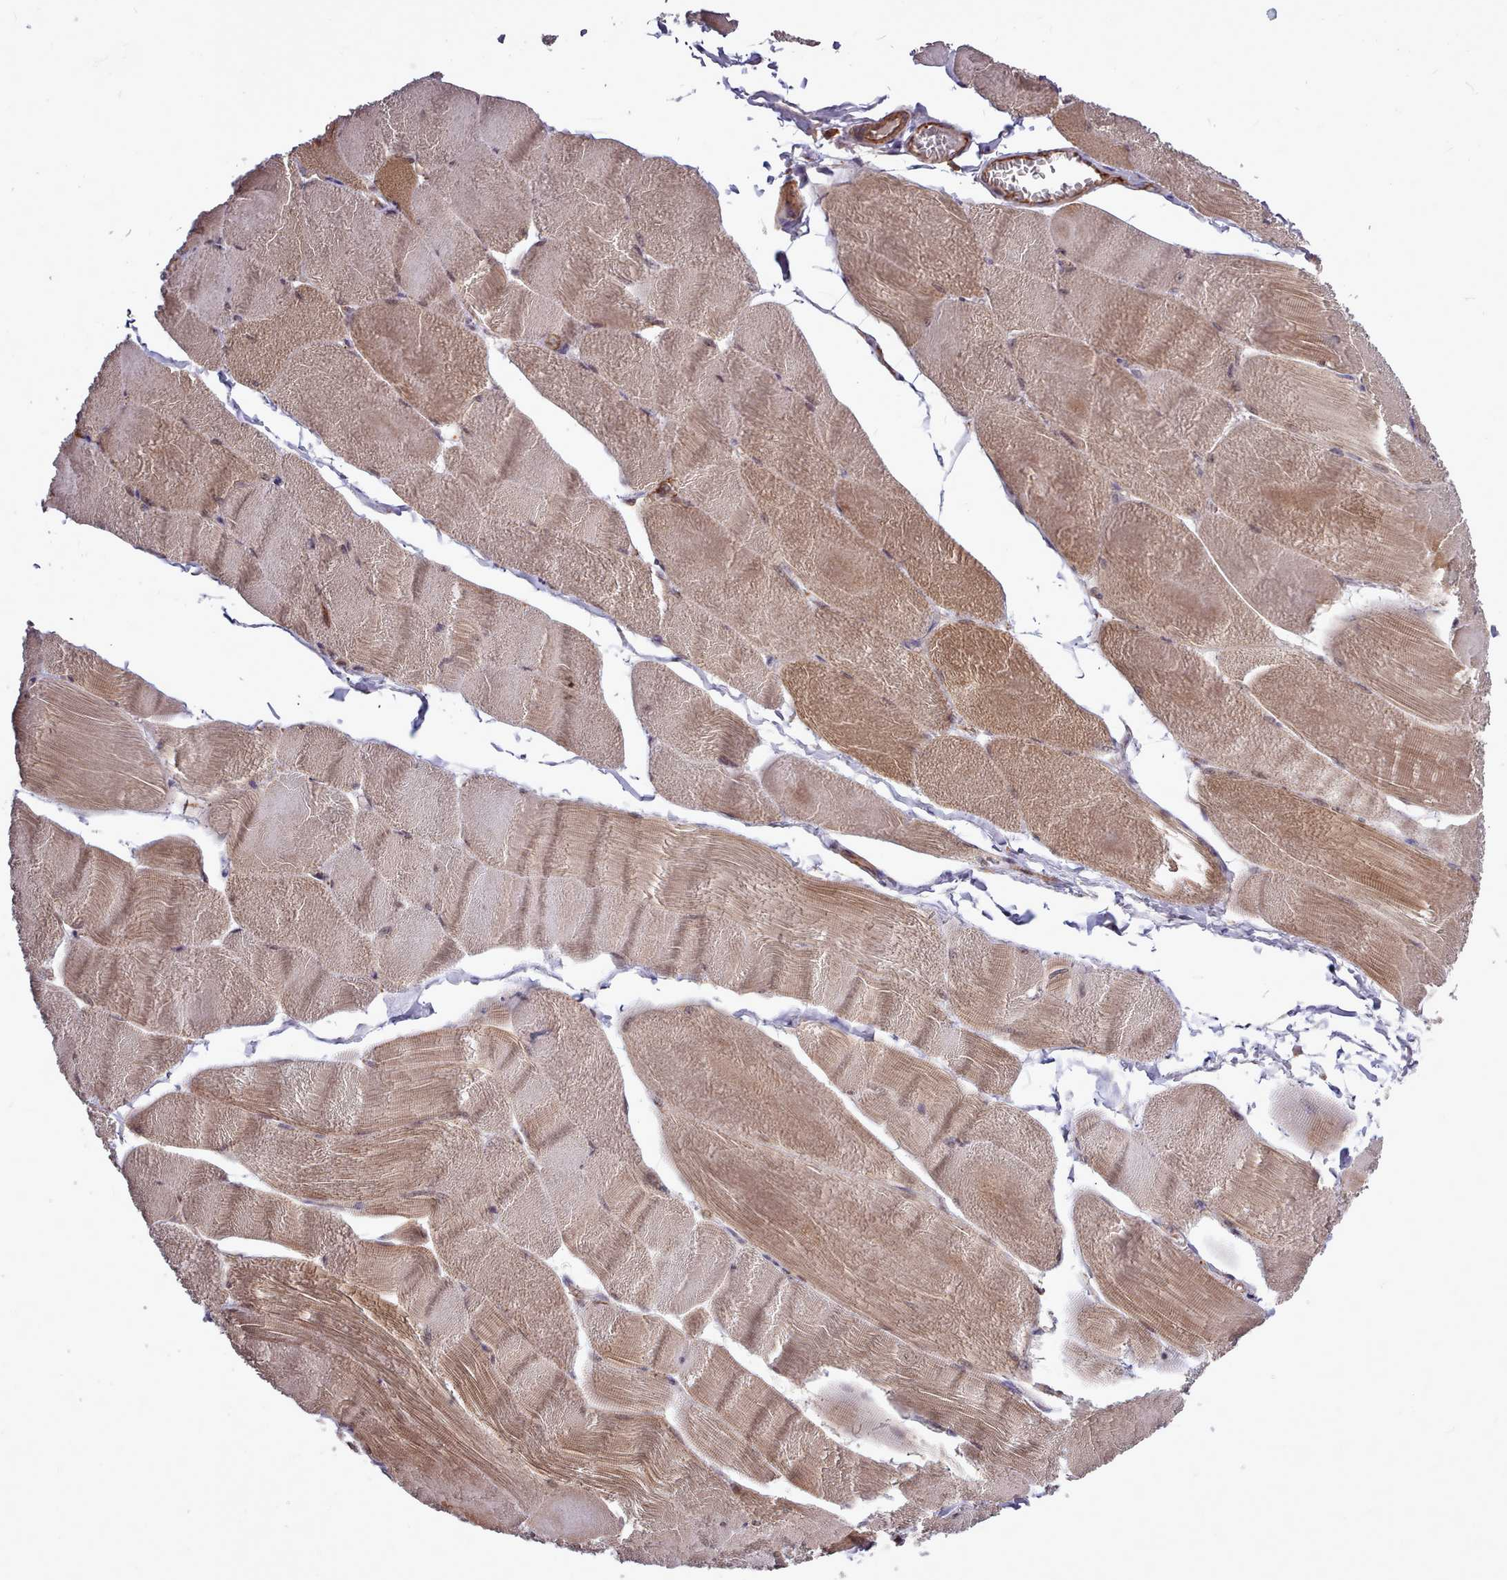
{"staining": {"intensity": "moderate", "quantity": ">75%", "location": "cytoplasmic/membranous"}, "tissue": "skeletal muscle", "cell_type": "Myocytes", "image_type": "normal", "snomed": [{"axis": "morphology", "description": "Normal tissue, NOS"}, {"axis": "morphology", "description": "Basal cell carcinoma"}, {"axis": "topography", "description": "Skeletal muscle"}], "caption": "DAB immunohistochemical staining of benign skeletal muscle shows moderate cytoplasmic/membranous protein expression in about >75% of myocytes.", "gene": "STUB1", "patient": {"sex": "female", "age": 64}}